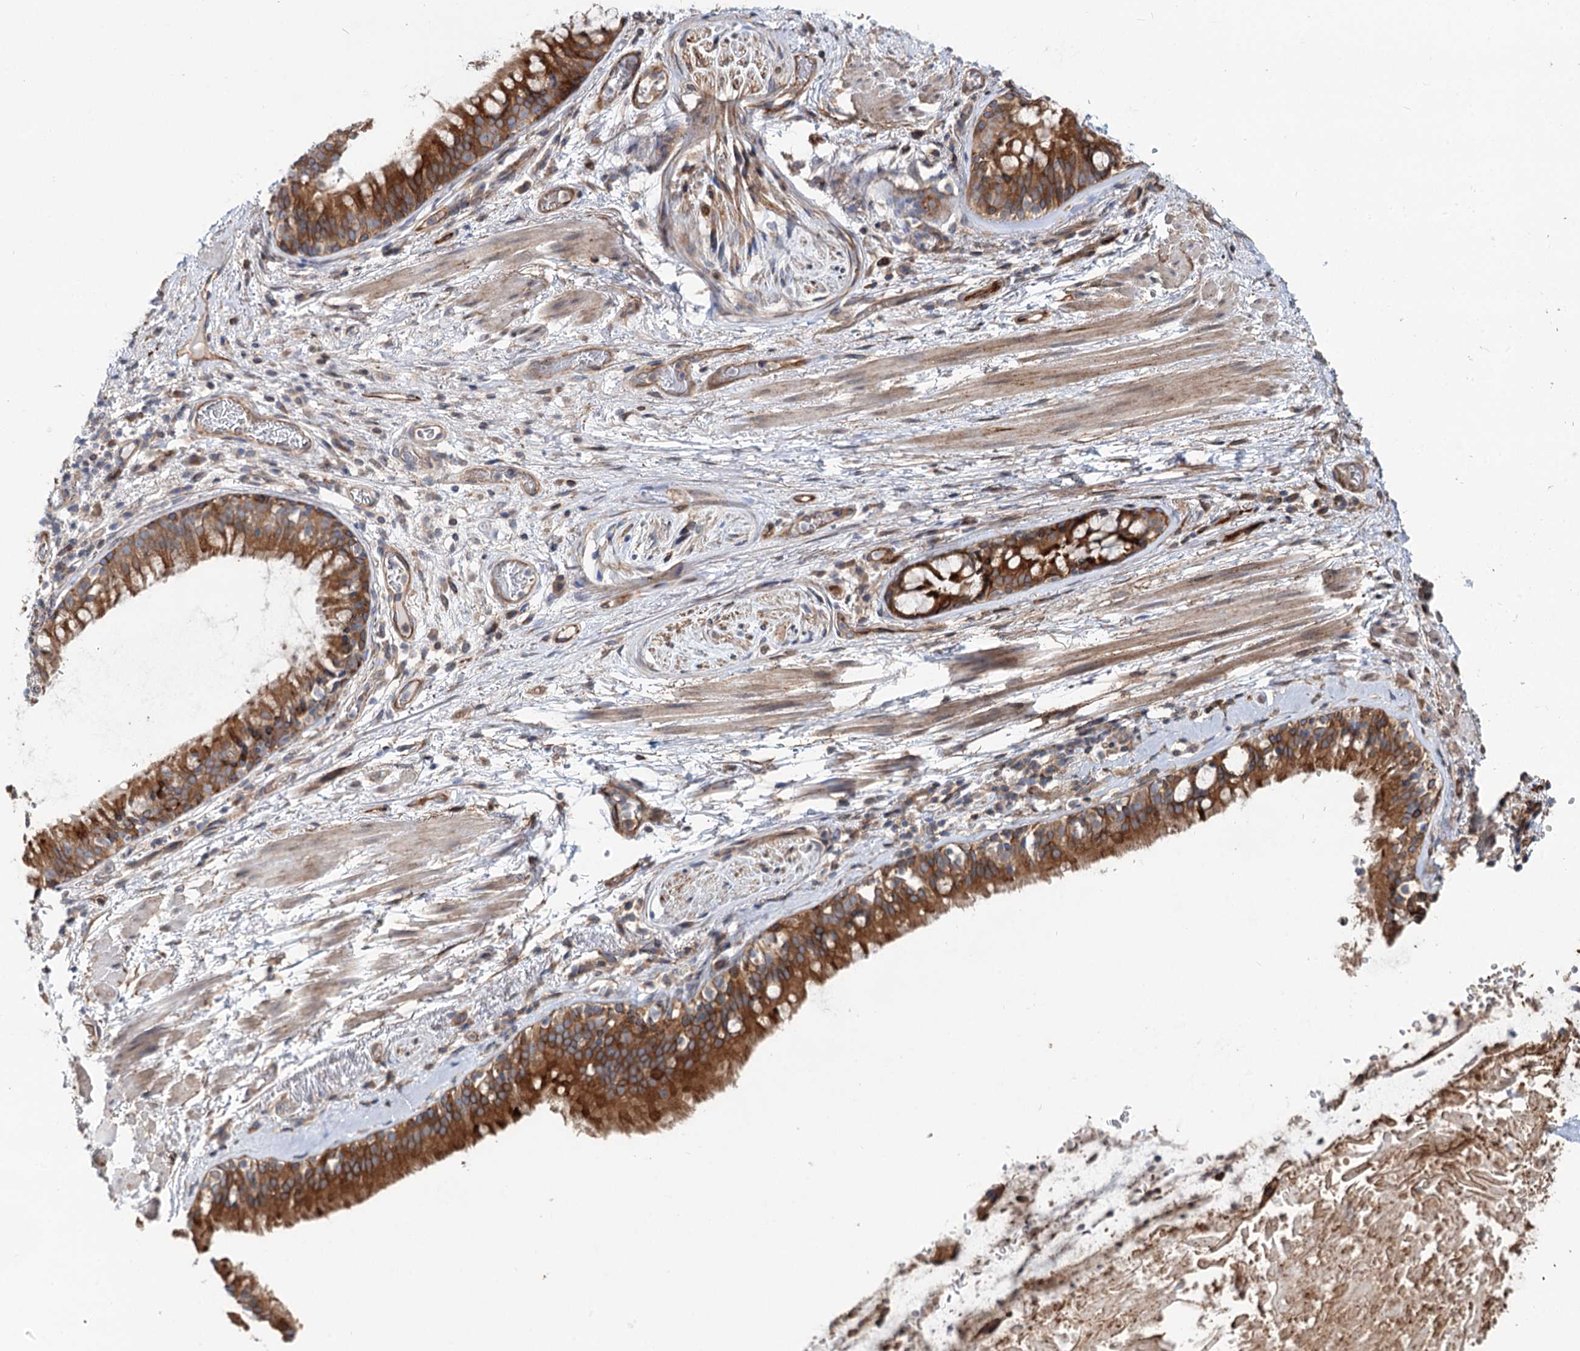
{"staining": {"intensity": "moderate", "quantity": ">75%", "location": "cytoplasmic/membranous"}, "tissue": "adipose tissue", "cell_type": "Adipocytes", "image_type": "normal", "snomed": [{"axis": "morphology", "description": "Normal tissue, NOS"}, {"axis": "topography", "description": "Lymph node"}, {"axis": "topography", "description": "Cartilage tissue"}, {"axis": "topography", "description": "Bronchus"}], "caption": "The immunohistochemical stain highlights moderate cytoplasmic/membranous positivity in adipocytes of benign adipose tissue.", "gene": "PTDSS2", "patient": {"sex": "male", "age": 63}}